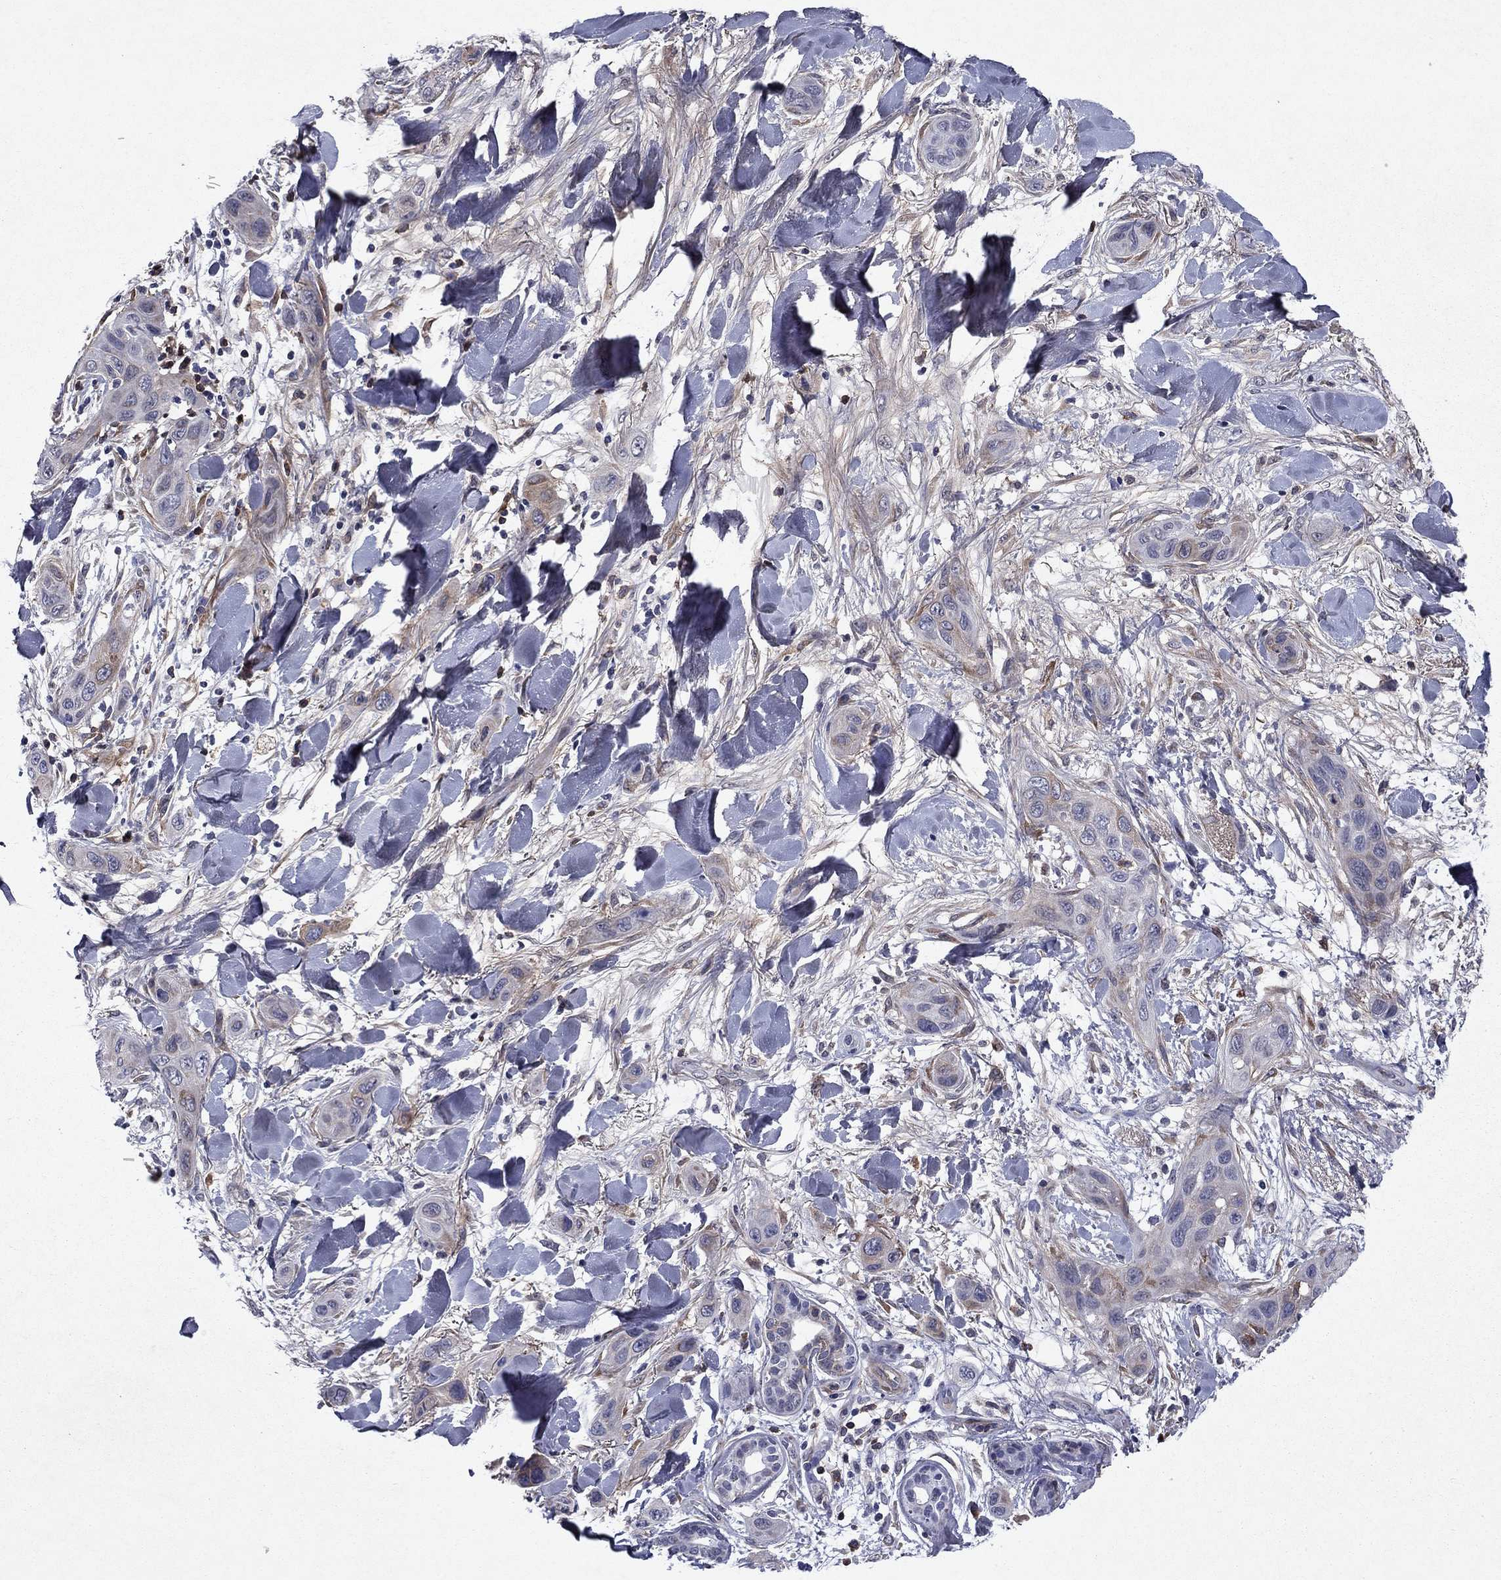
{"staining": {"intensity": "weak", "quantity": "<25%", "location": "cytoplasmic/membranous"}, "tissue": "skin cancer", "cell_type": "Tumor cells", "image_type": "cancer", "snomed": [{"axis": "morphology", "description": "Squamous cell carcinoma, NOS"}, {"axis": "topography", "description": "Skin"}], "caption": "The image displays no staining of tumor cells in skin cancer.", "gene": "ECM1", "patient": {"sex": "male", "age": 78}}